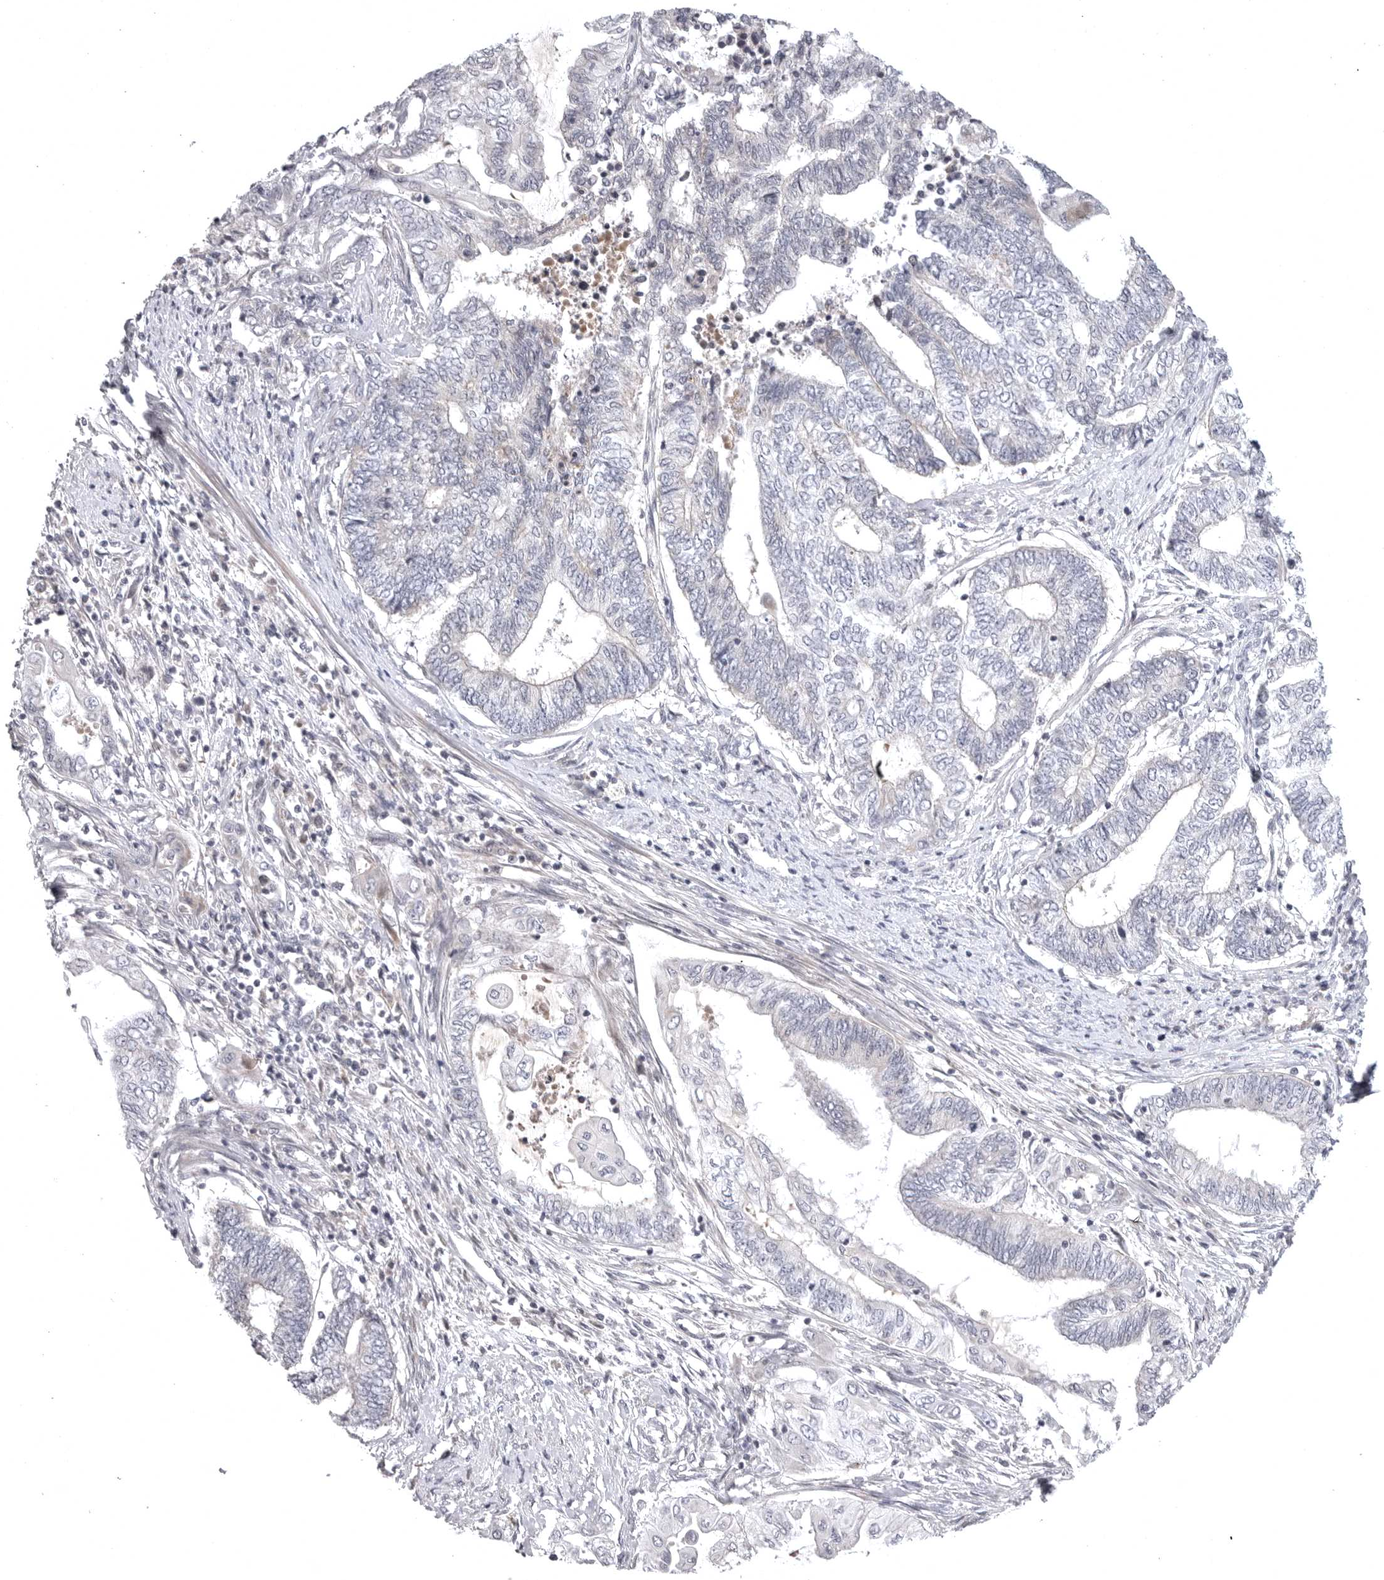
{"staining": {"intensity": "negative", "quantity": "none", "location": "none"}, "tissue": "endometrial cancer", "cell_type": "Tumor cells", "image_type": "cancer", "snomed": [{"axis": "morphology", "description": "Adenocarcinoma, NOS"}, {"axis": "topography", "description": "Uterus"}, {"axis": "topography", "description": "Endometrium"}], "caption": "Immunohistochemistry image of neoplastic tissue: human endometrial cancer stained with DAB demonstrates no significant protein staining in tumor cells. (Brightfield microscopy of DAB IHC at high magnification).", "gene": "CD300LD", "patient": {"sex": "female", "age": 70}}